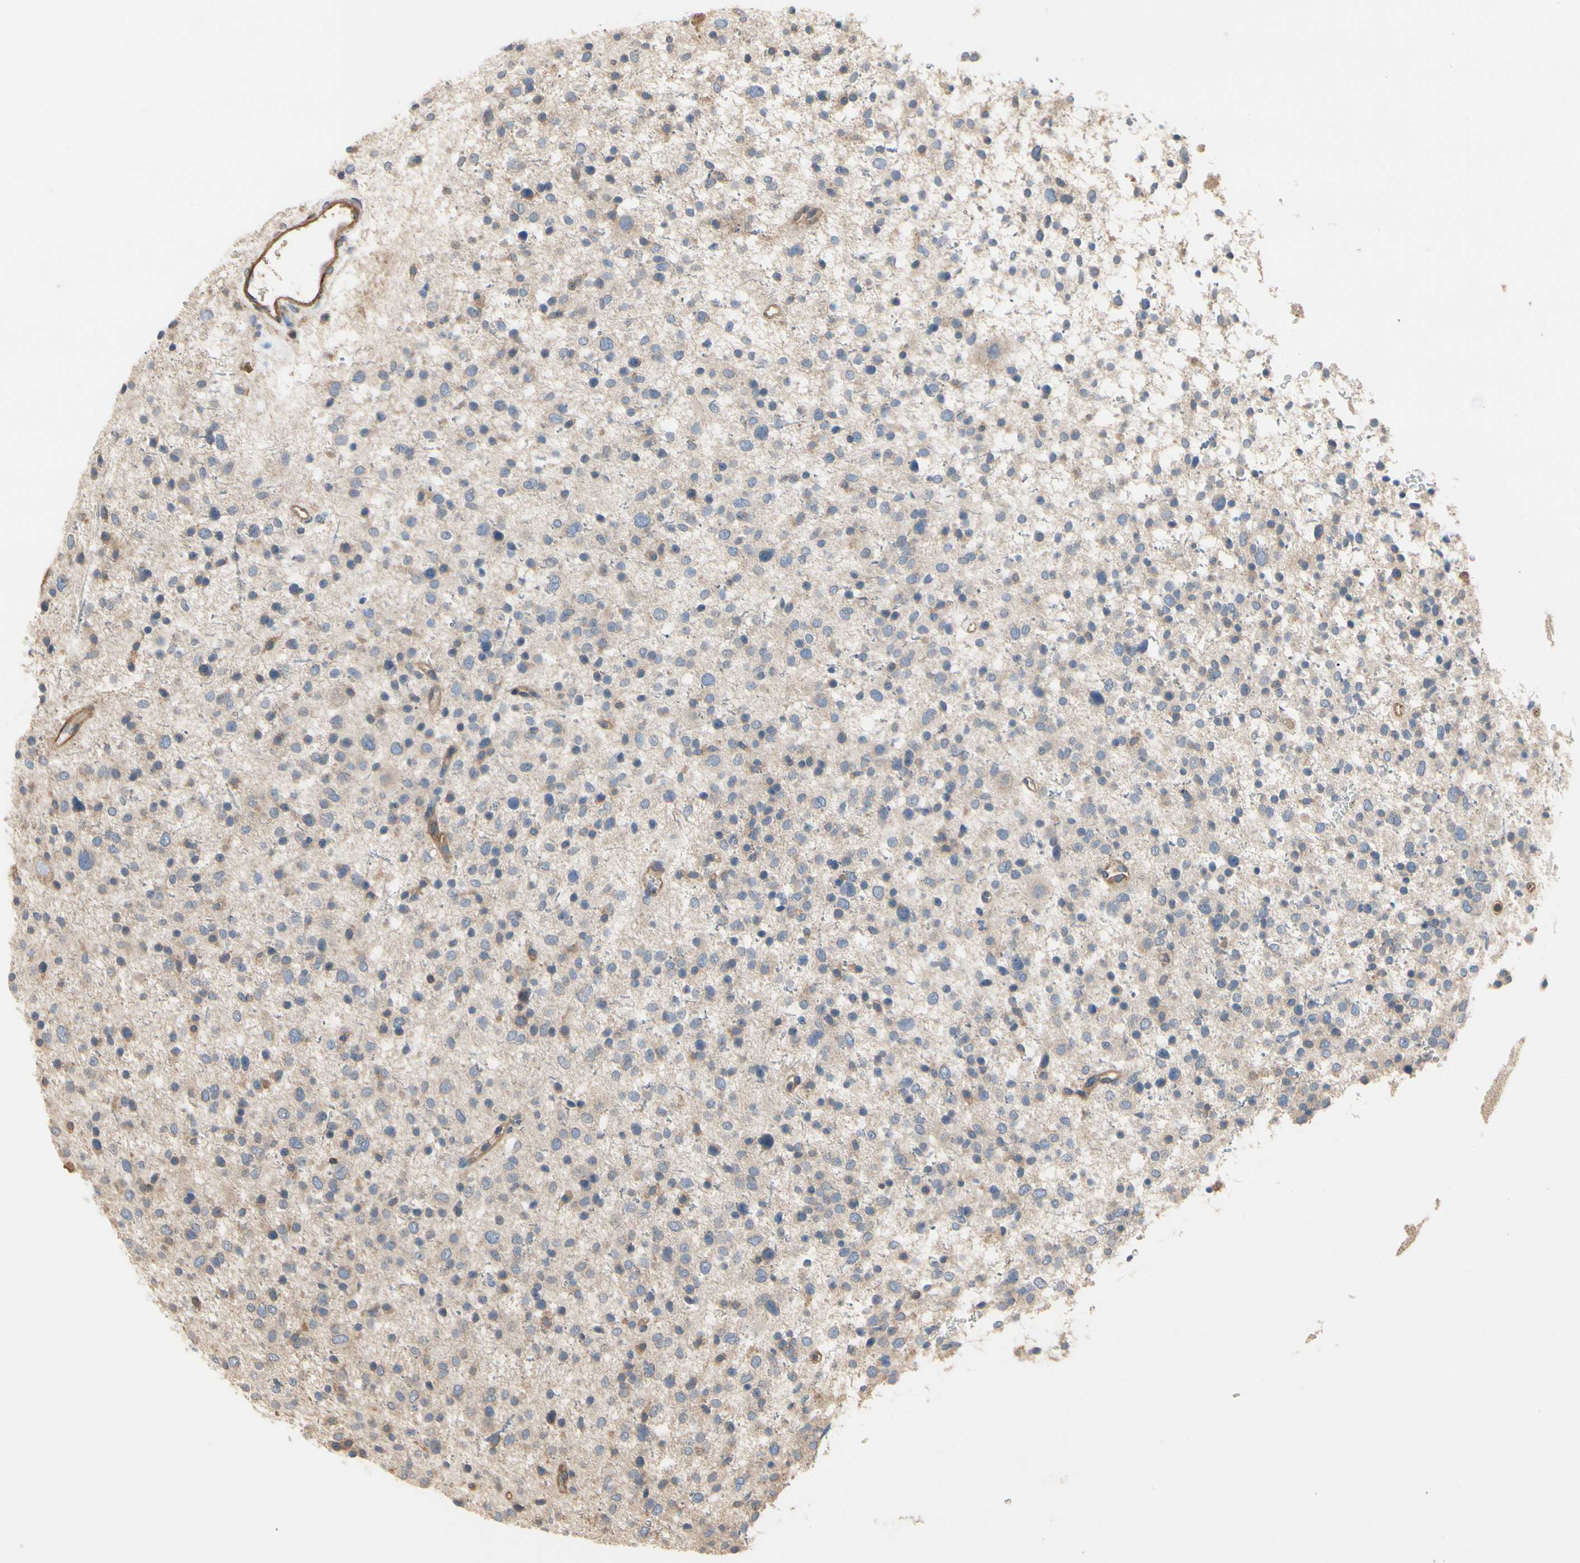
{"staining": {"intensity": "weak", "quantity": "<25%", "location": "cytoplasmic/membranous"}, "tissue": "glioma", "cell_type": "Tumor cells", "image_type": "cancer", "snomed": [{"axis": "morphology", "description": "Glioma, malignant, Low grade"}, {"axis": "topography", "description": "Brain"}], "caption": "This micrograph is of malignant glioma (low-grade) stained with immunohistochemistry to label a protein in brown with the nuclei are counter-stained blue. There is no expression in tumor cells. (Stains: DAB (3,3'-diaminobenzidine) immunohistochemistry (IHC) with hematoxylin counter stain, Microscopy: brightfield microscopy at high magnification).", "gene": "PDZK1", "patient": {"sex": "female", "age": 37}}